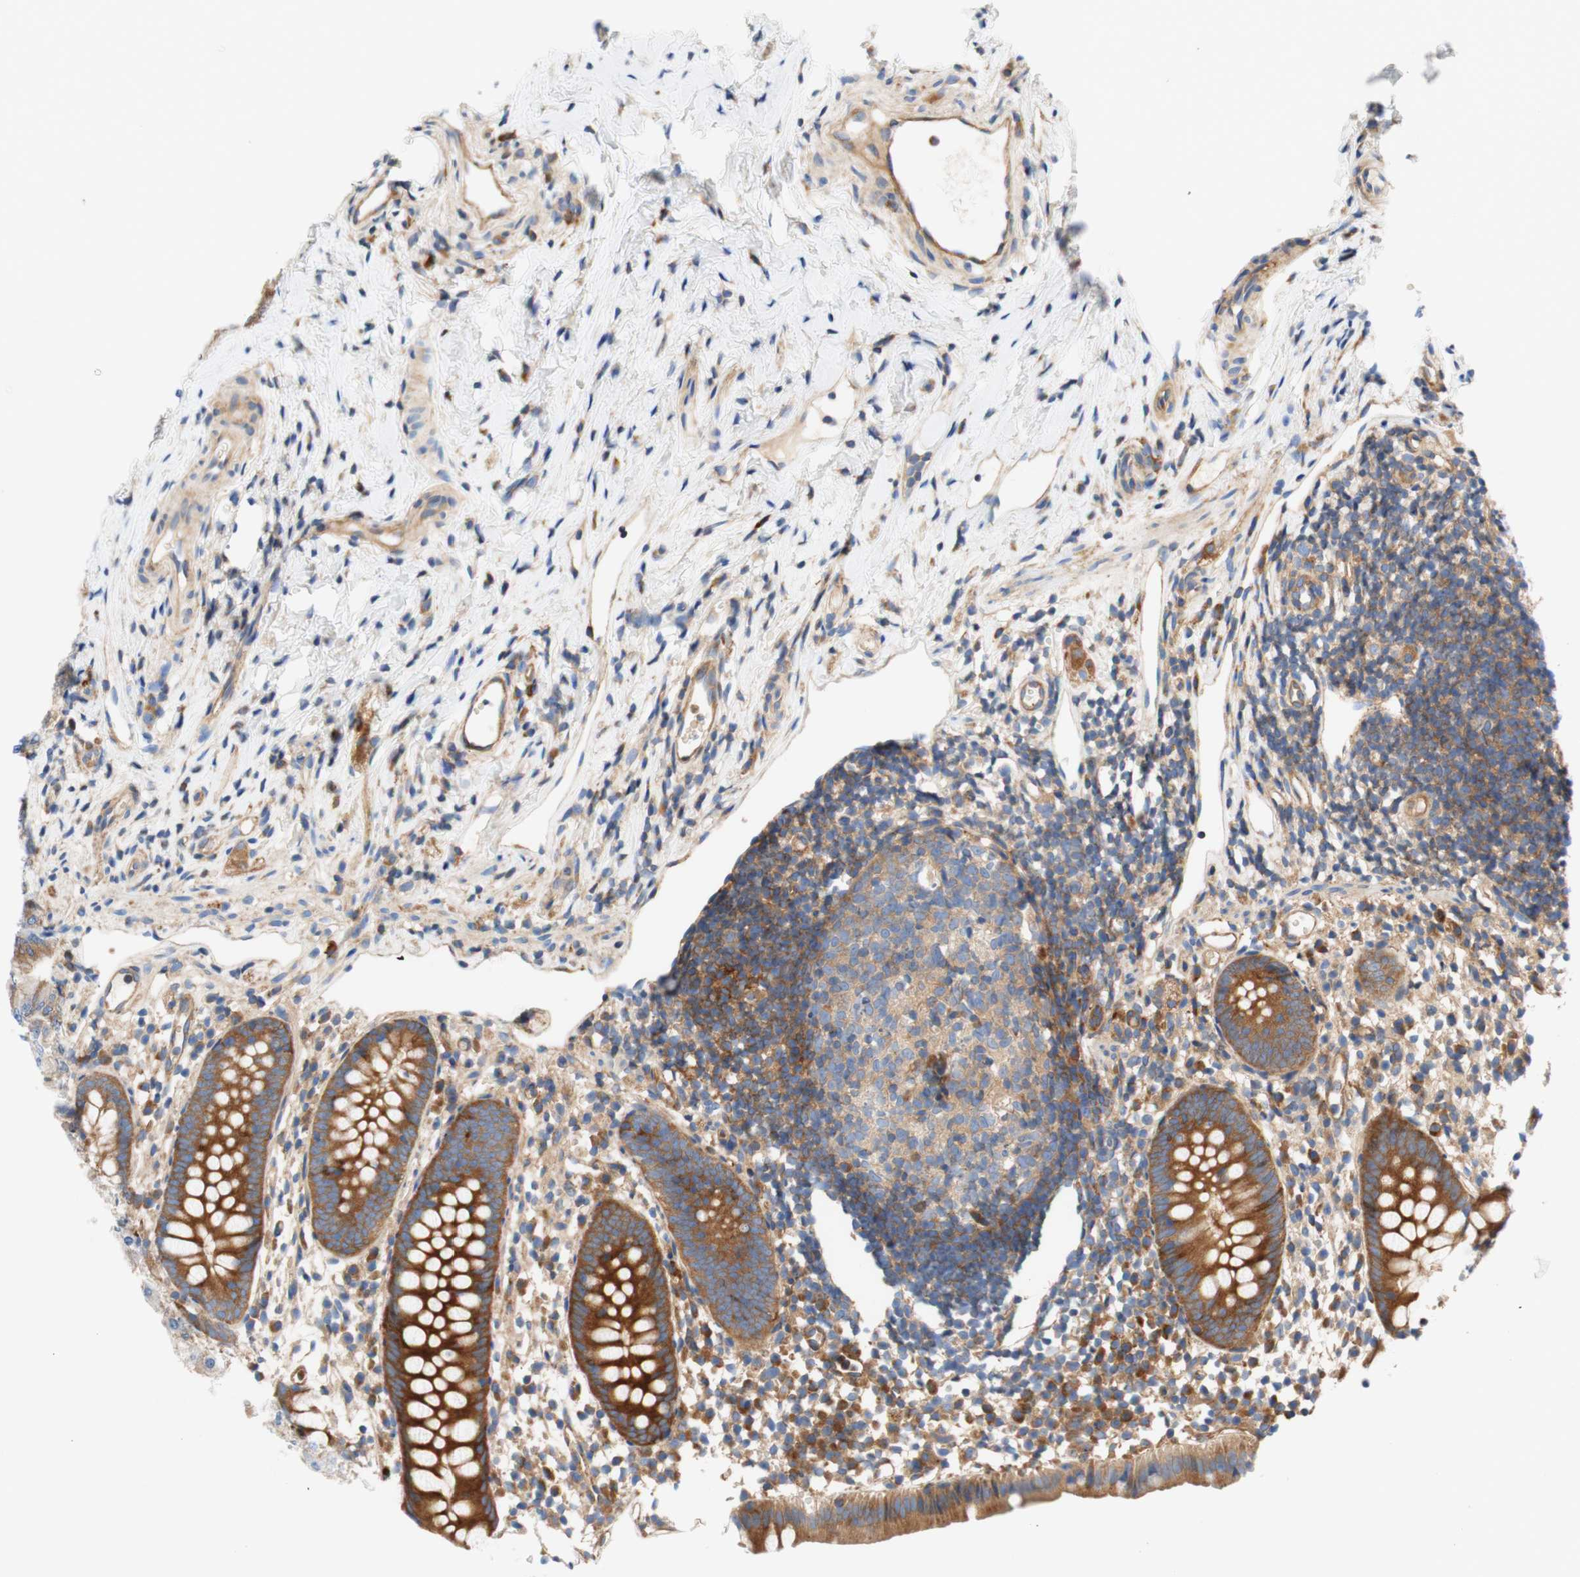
{"staining": {"intensity": "strong", "quantity": ">75%", "location": "cytoplasmic/membranous"}, "tissue": "appendix", "cell_type": "Glandular cells", "image_type": "normal", "snomed": [{"axis": "morphology", "description": "Normal tissue, NOS"}, {"axis": "topography", "description": "Appendix"}], "caption": "Brown immunohistochemical staining in benign appendix exhibits strong cytoplasmic/membranous expression in approximately >75% of glandular cells.", "gene": "STOM", "patient": {"sex": "female", "age": 20}}